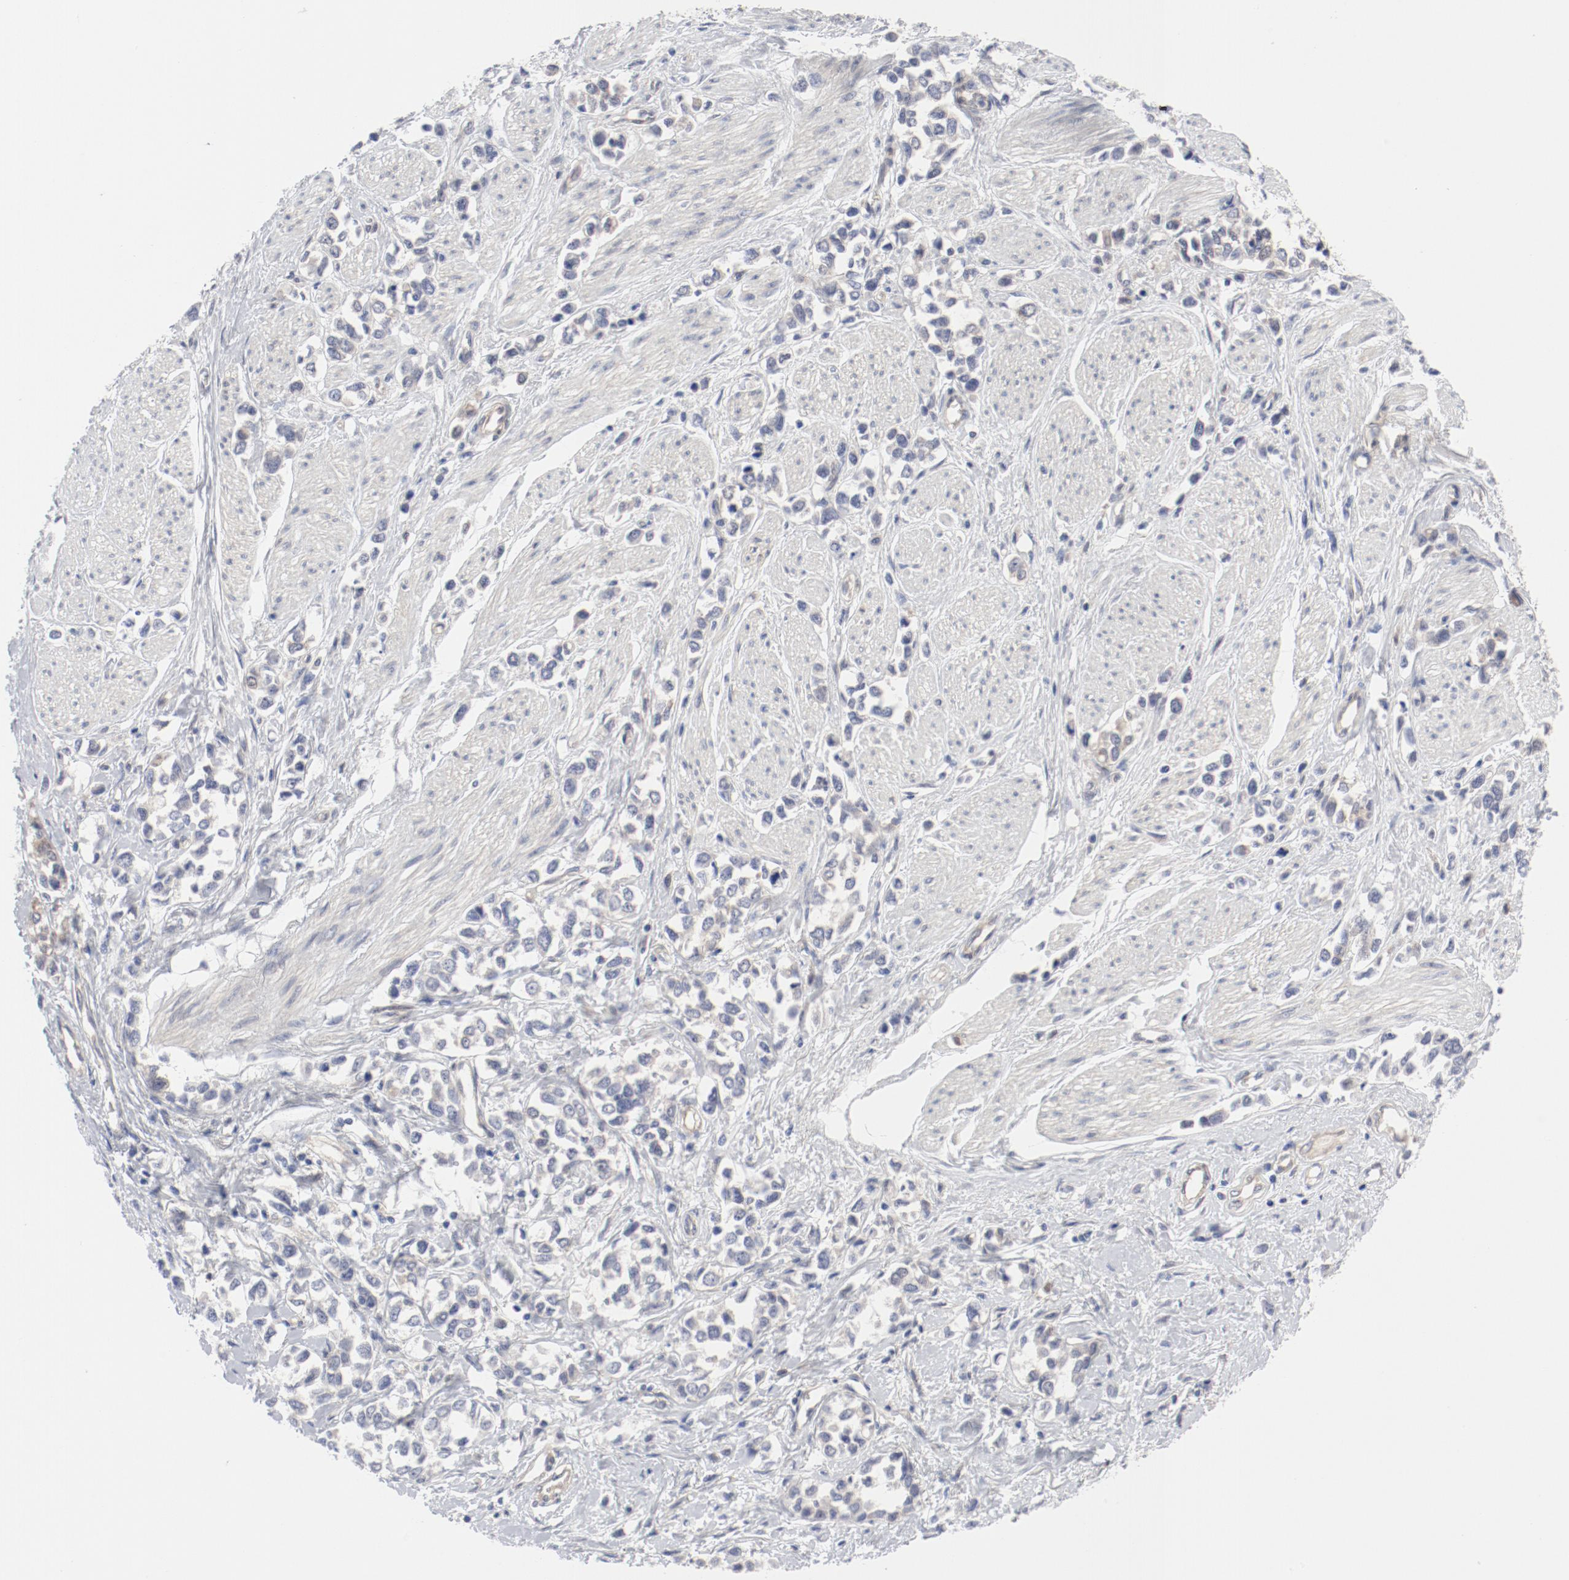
{"staining": {"intensity": "weak", "quantity": "<25%", "location": "cytoplasmic/membranous"}, "tissue": "stomach cancer", "cell_type": "Tumor cells", "image_type": "cancer", "snomed": [{"axis": "morphology", "description": "Adenocarcinoma, NOS"}, {"axis": "topography", "description": "Stomach, upper"}], "caption": "Immunohistochemistry of stomach cancer reveals no expression in tumor cells.", "gene": "BAD", "patient": {"sex": "male", "age": 76}}